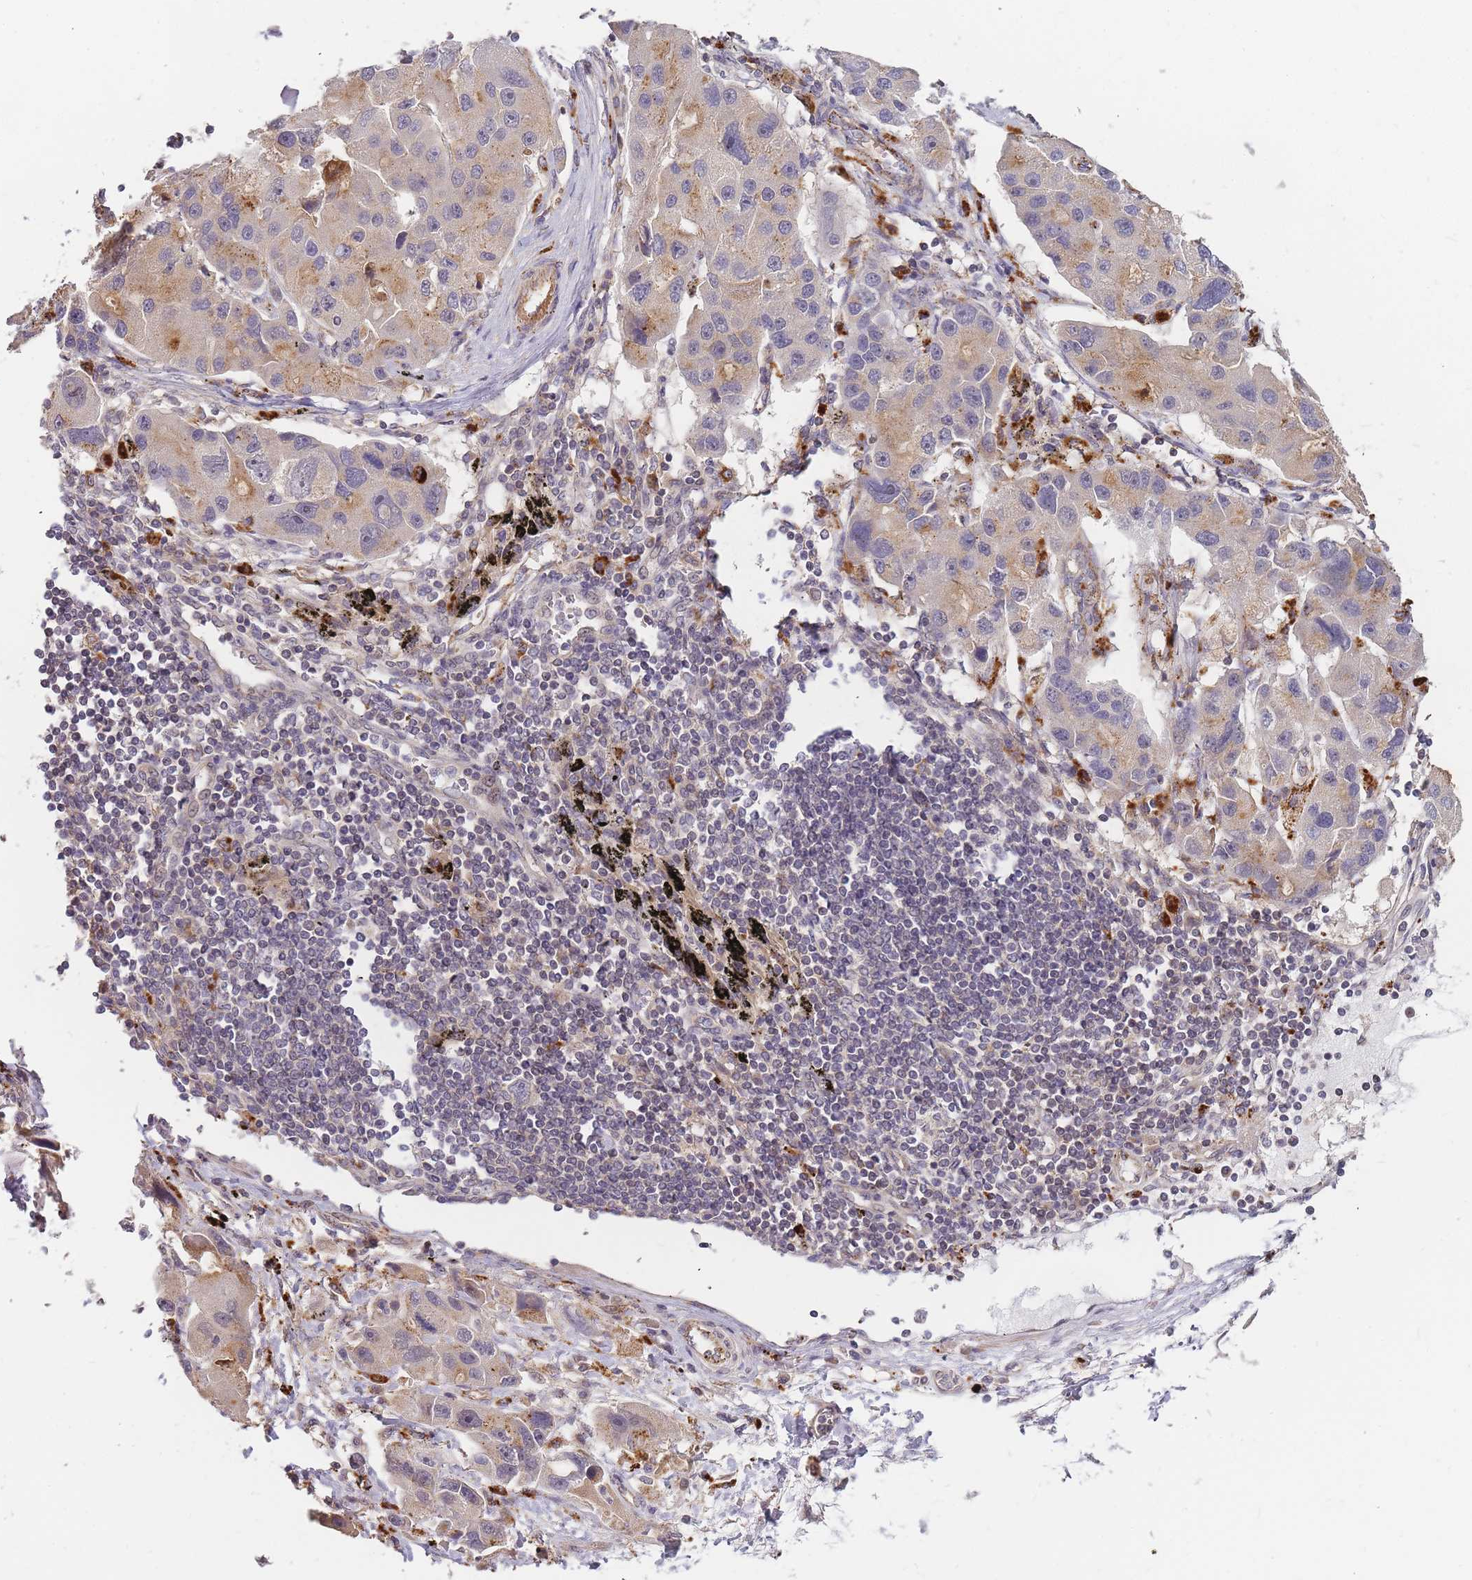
{"staining": {"intensity": "moderate", "quantity": "25%-75%", "location": "cytoplasmic/membranous"}, "tissue": "lung cancer", "cell_type": "Tumor cells", "image_type": "cancer", "snomed": [{"axis": "morphology", "description": "Adenocarcinoma, NOS"}, {"axis": "topography", "description": "Lung"}], "caption": "High-magnification brightfield microscopy of lung adenocarcinoma stained with DAB (brown) and counterstained with hematoxylin (blue). tumor cells exhibit moderate cytoplasmic/membranous staining is identified in about25%-75% of cells. (DAB (3,3'-diaminobenzidine) IHC, brown staining for protein, blue staining for nuclei).", "gene": "ATG5", "patient": {"sex": "female", "age": 54}}